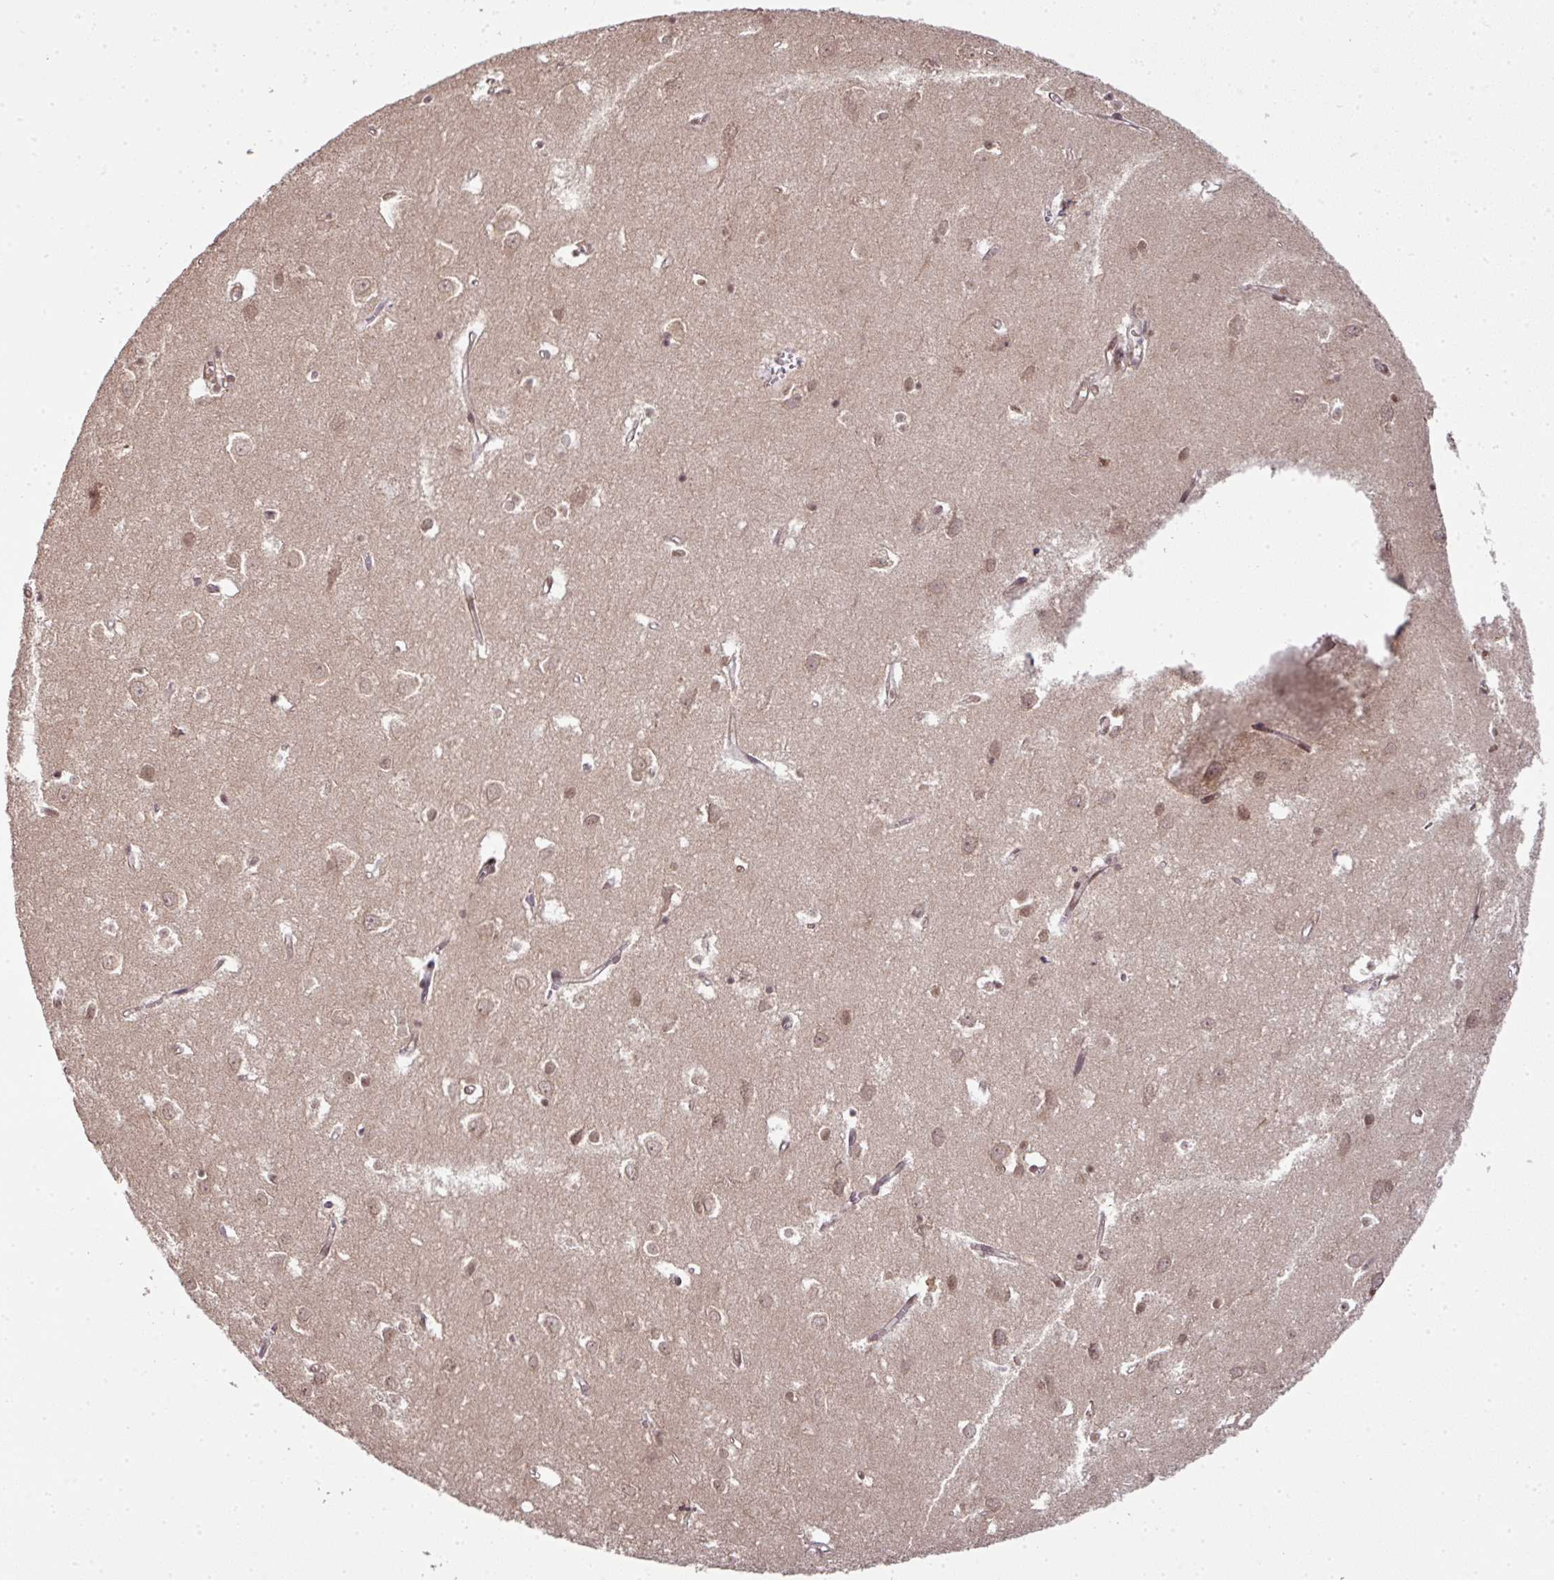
{"staining": {"intensity": "moderate", "quantity": ">75%", "location": "cytoplasmic/membranous,nuclear"}, "tissue": "cerebral cortex", "cell_type": "Endothelial cells", "image_type": "normal", "snomed": [{"axis": "morphology", "description": "Normal tissue, NOS"}, {"axis": "topography", "description": "Cerebral cortex"}], "caption": "Immunohistochemical staining of benign human cerebral cortex demonstrates medium levels of moderate cytoplasmic/membranous,nuclear positivity in about >75% of endothelial cells. (brown staining indicates protein expression, while blue staining denotes nuclei).", "gene": "ANKRD18A", "patient": {"sex": "male", "age": 70}}